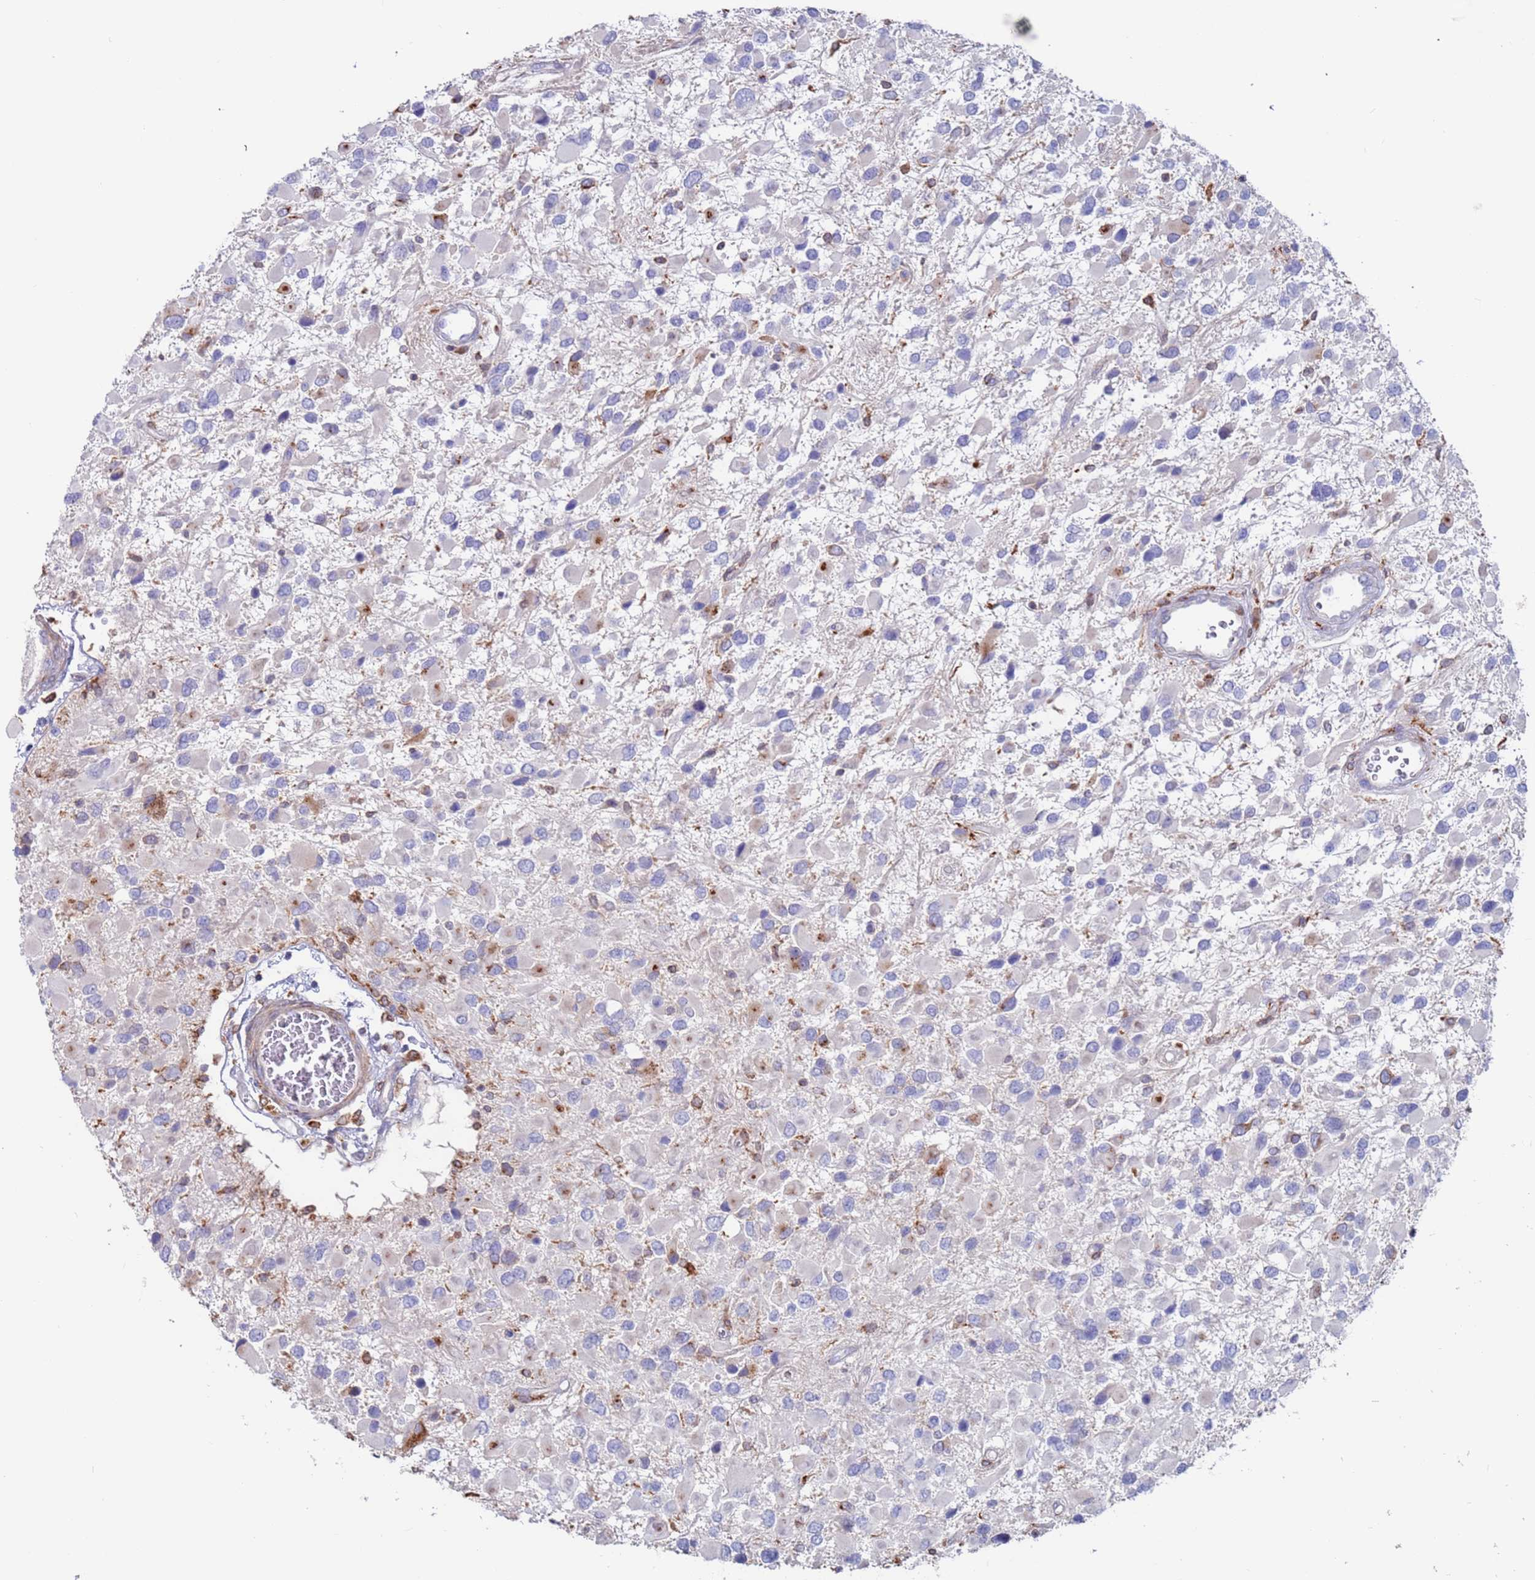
{"staining": {"intensity": "negative", "quantity": "none", "location": "none"}, "tissue": "glioma", "cell_type": "Tumor cells", "image_type": "cancer", "snomed": [{"axis": "morphology", "description": "Glioma, malignant, High grade"}, {"axis": "topography", "description": "Brain"}], "caption": "Immunohistochemistry image of neoplastic tissue: human glioma stained with DAB shows no significant protein staining in tumor cells.", "gene": "GREB1L", "patient": {"sex": "male", "age": 53}}